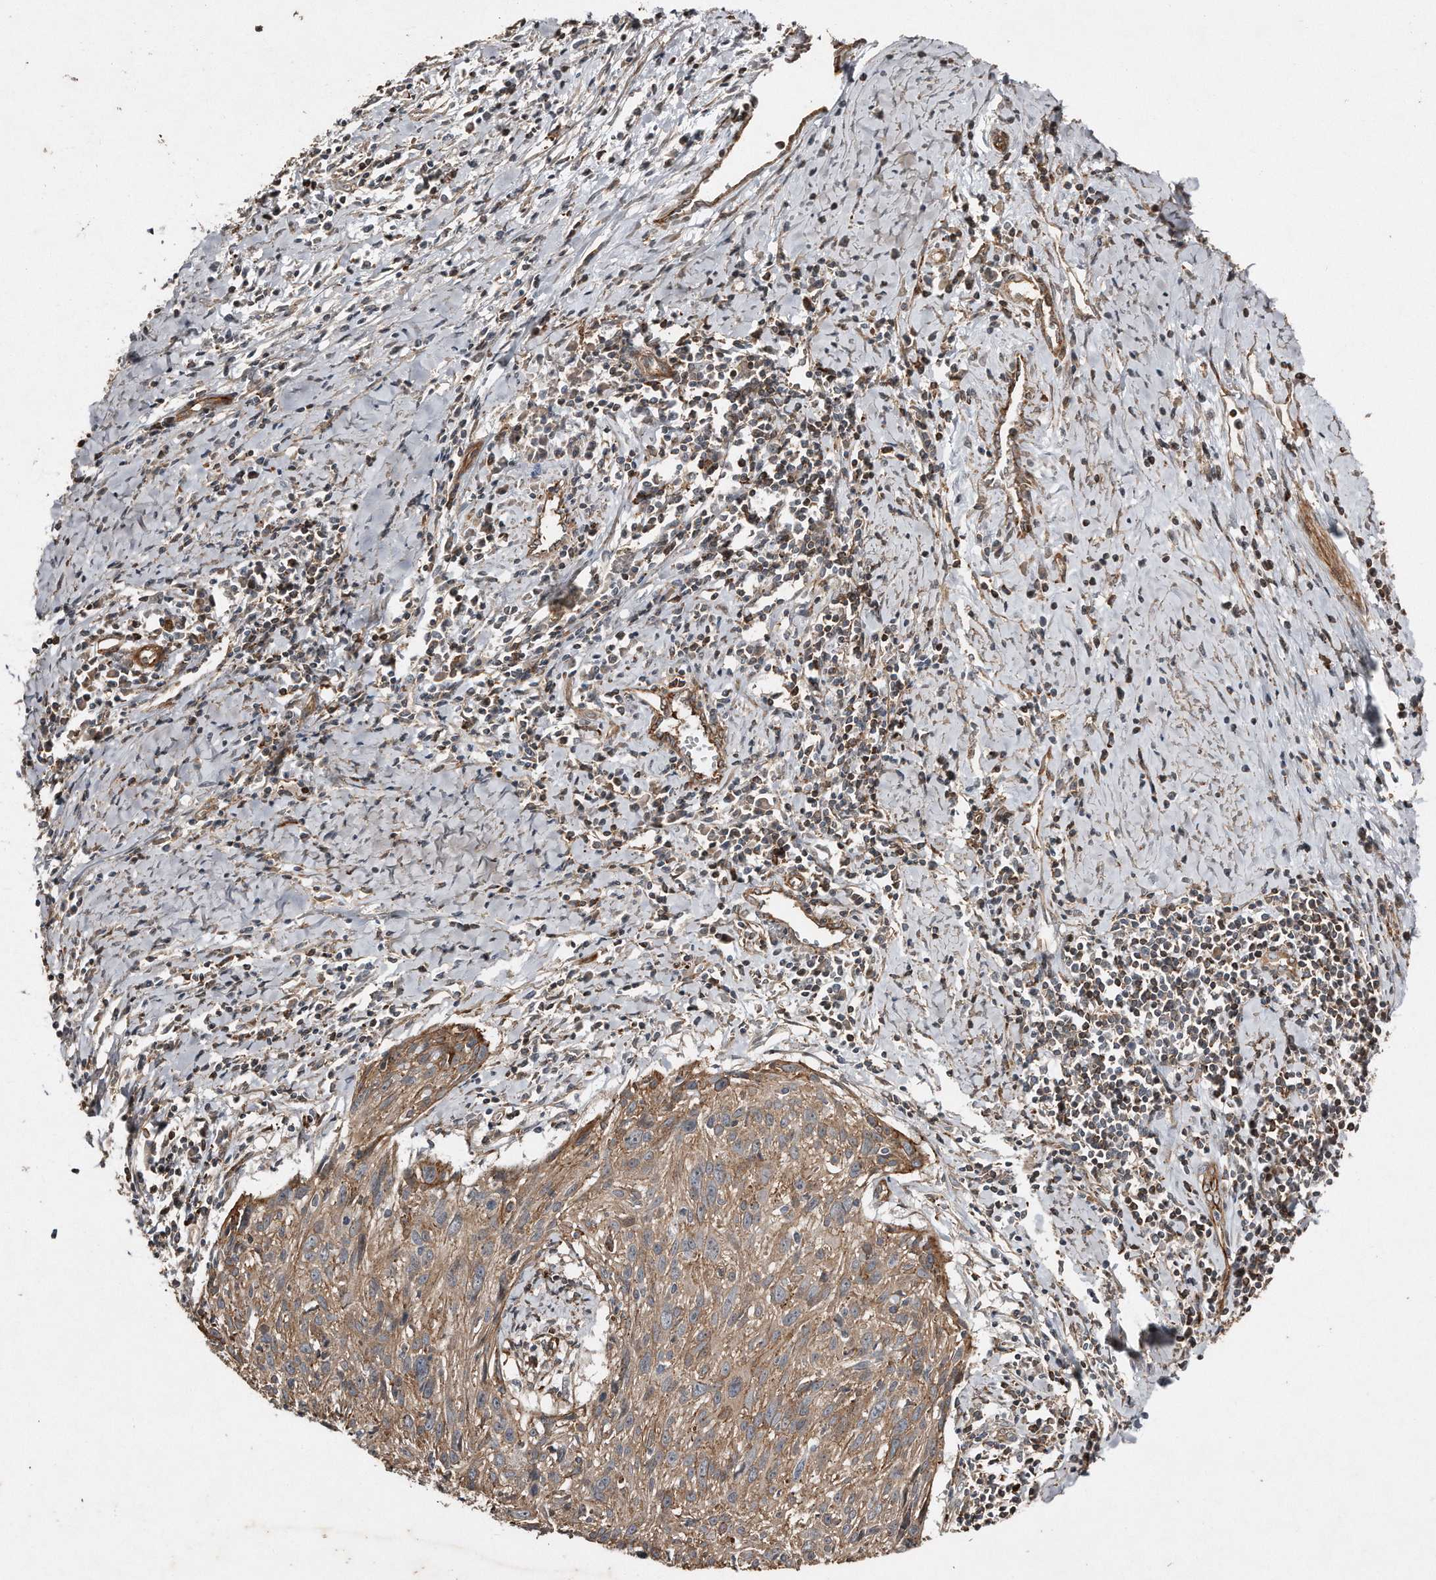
{"staining": {"intensity": "moderate", "quantity": ">75%", "location": "cytoplasmic/membranous"}, "tissue": "cervical cancer", "cell_type": "Tumor cells", "image_type": "cancer", "snomed": [{"axis": "morphology", "description": "Squamous cell carcinoma, NOS"}, {"axis": "topography", "description": "Cervix"}], "caption": "Cervical squamous cell carcinoma stained for a protein exhibits moderate cytoplasmic/membranous positivity in tumor cells.", "gene": "SNAP47", "patient": {"sex": "female", "age": 51}}